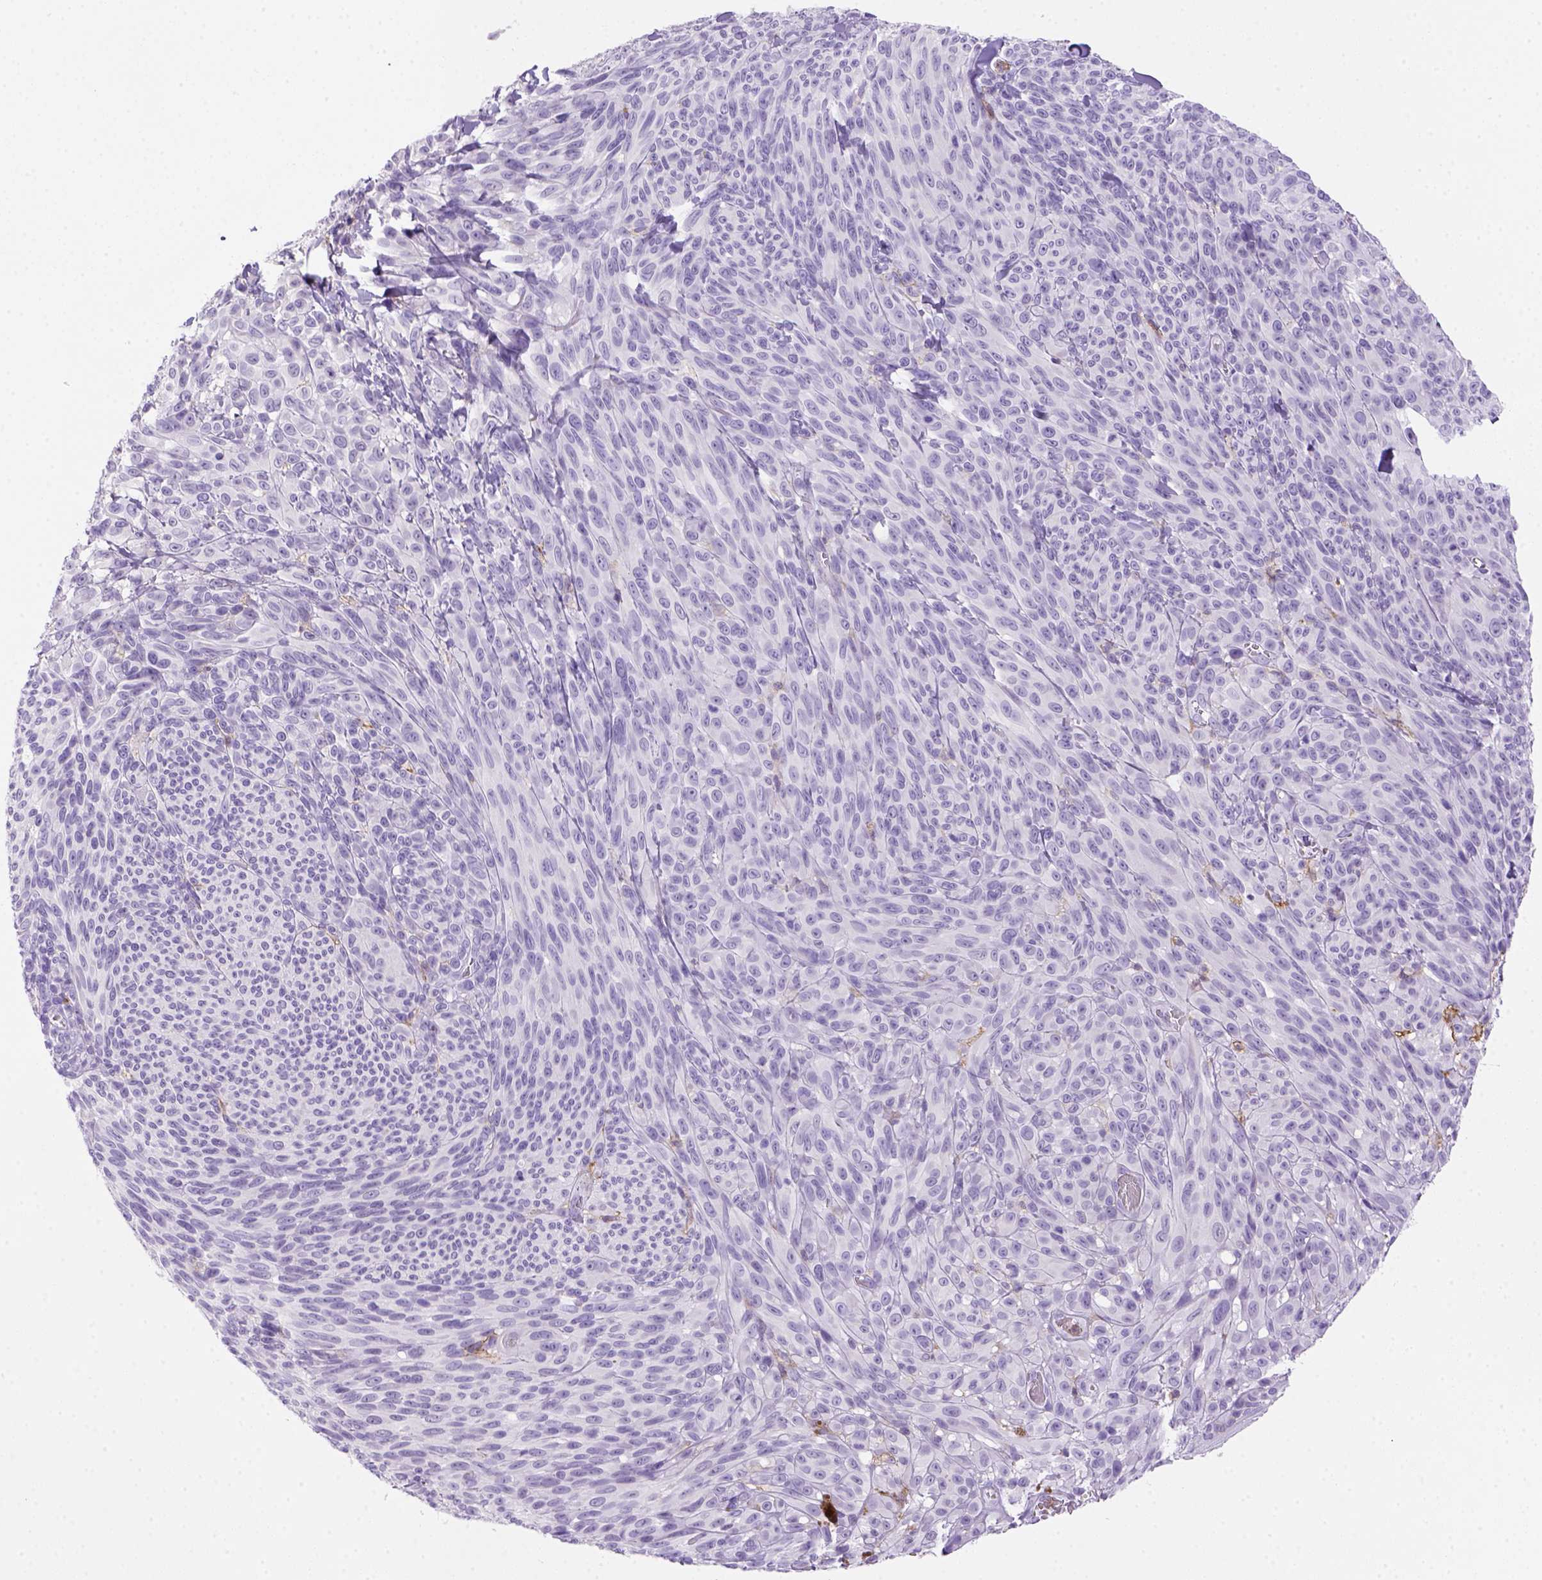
{"staining": {"intensity": "negative", "quantity": "none", "location": "none"}, "tissue": "melanoma", "cell_type": "Tumor cells", "image_type": "cancer", "snomed": [{"axis": "morphology", "description": "Malignant melanoma, NOS"}, {"axis": "topography", "description": "Skin"}], "caption": "There is no significant expression in tumor cells of malignant melanoma.", "gene": "CD14", "patient": {"sex": "male", "age": 83}}